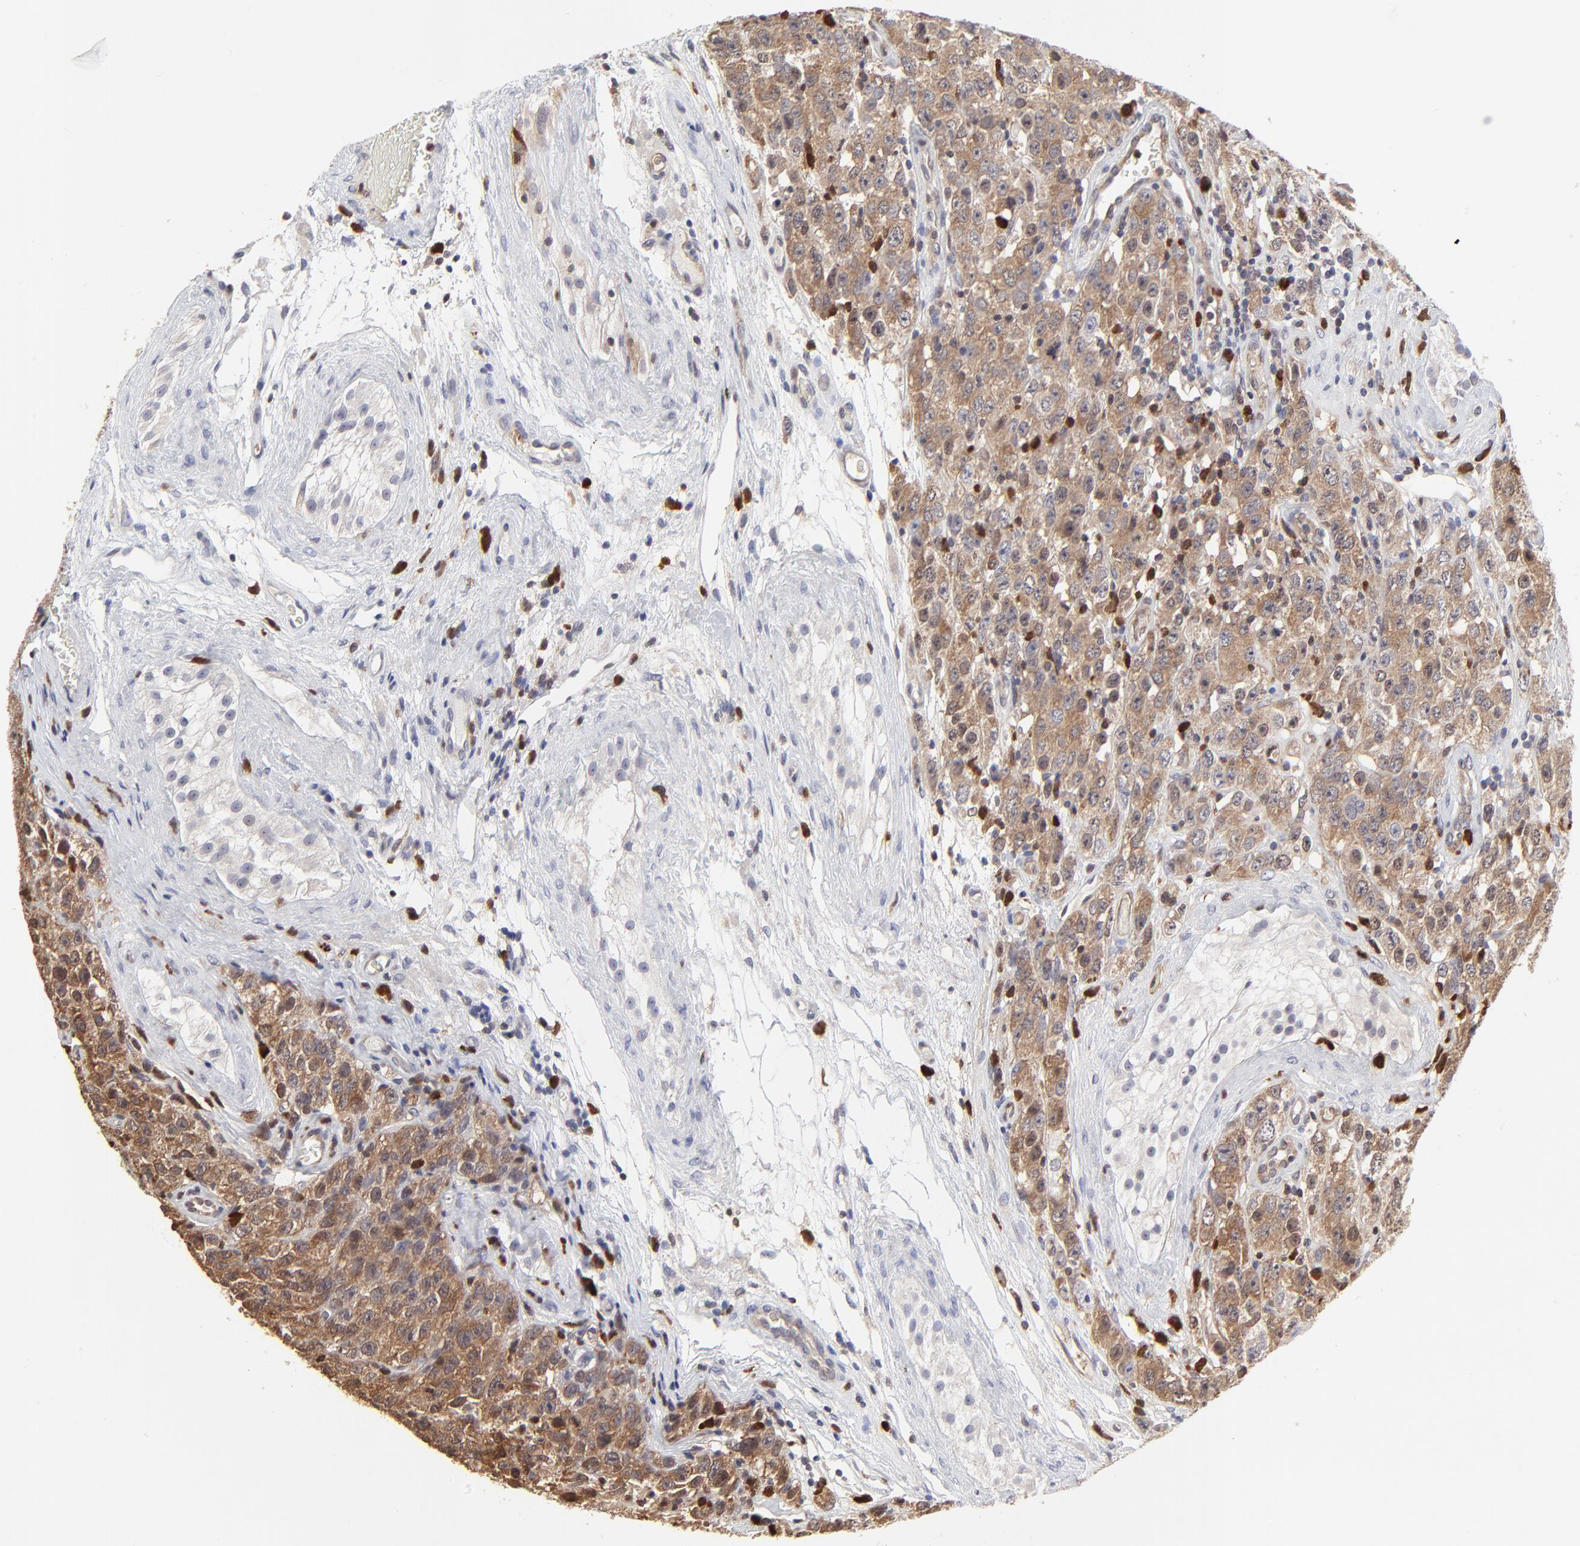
{"staining": {"intensity": "moderate", "quantity": ">75%", "location": "cytoplasmic/membranous"}, "tissue": "testis cancer", "cell_type": "Tumor cells", "image_type": "cancer", "snomed": [{"axis": "morphology", "description": "Seminoma, NOS"}, {"axis": "topography", "description": "Testis"}], "caption": "Immunohistochemistry micrograph of human seminoma (testis) stained for a protein (brown), which exhibits medium levels of moderate cytoplasmic/membranous positivity in approximately >75% of tumor cells.", "gene": "CASP3", "patient": {"sex": "male", "age": 52}}